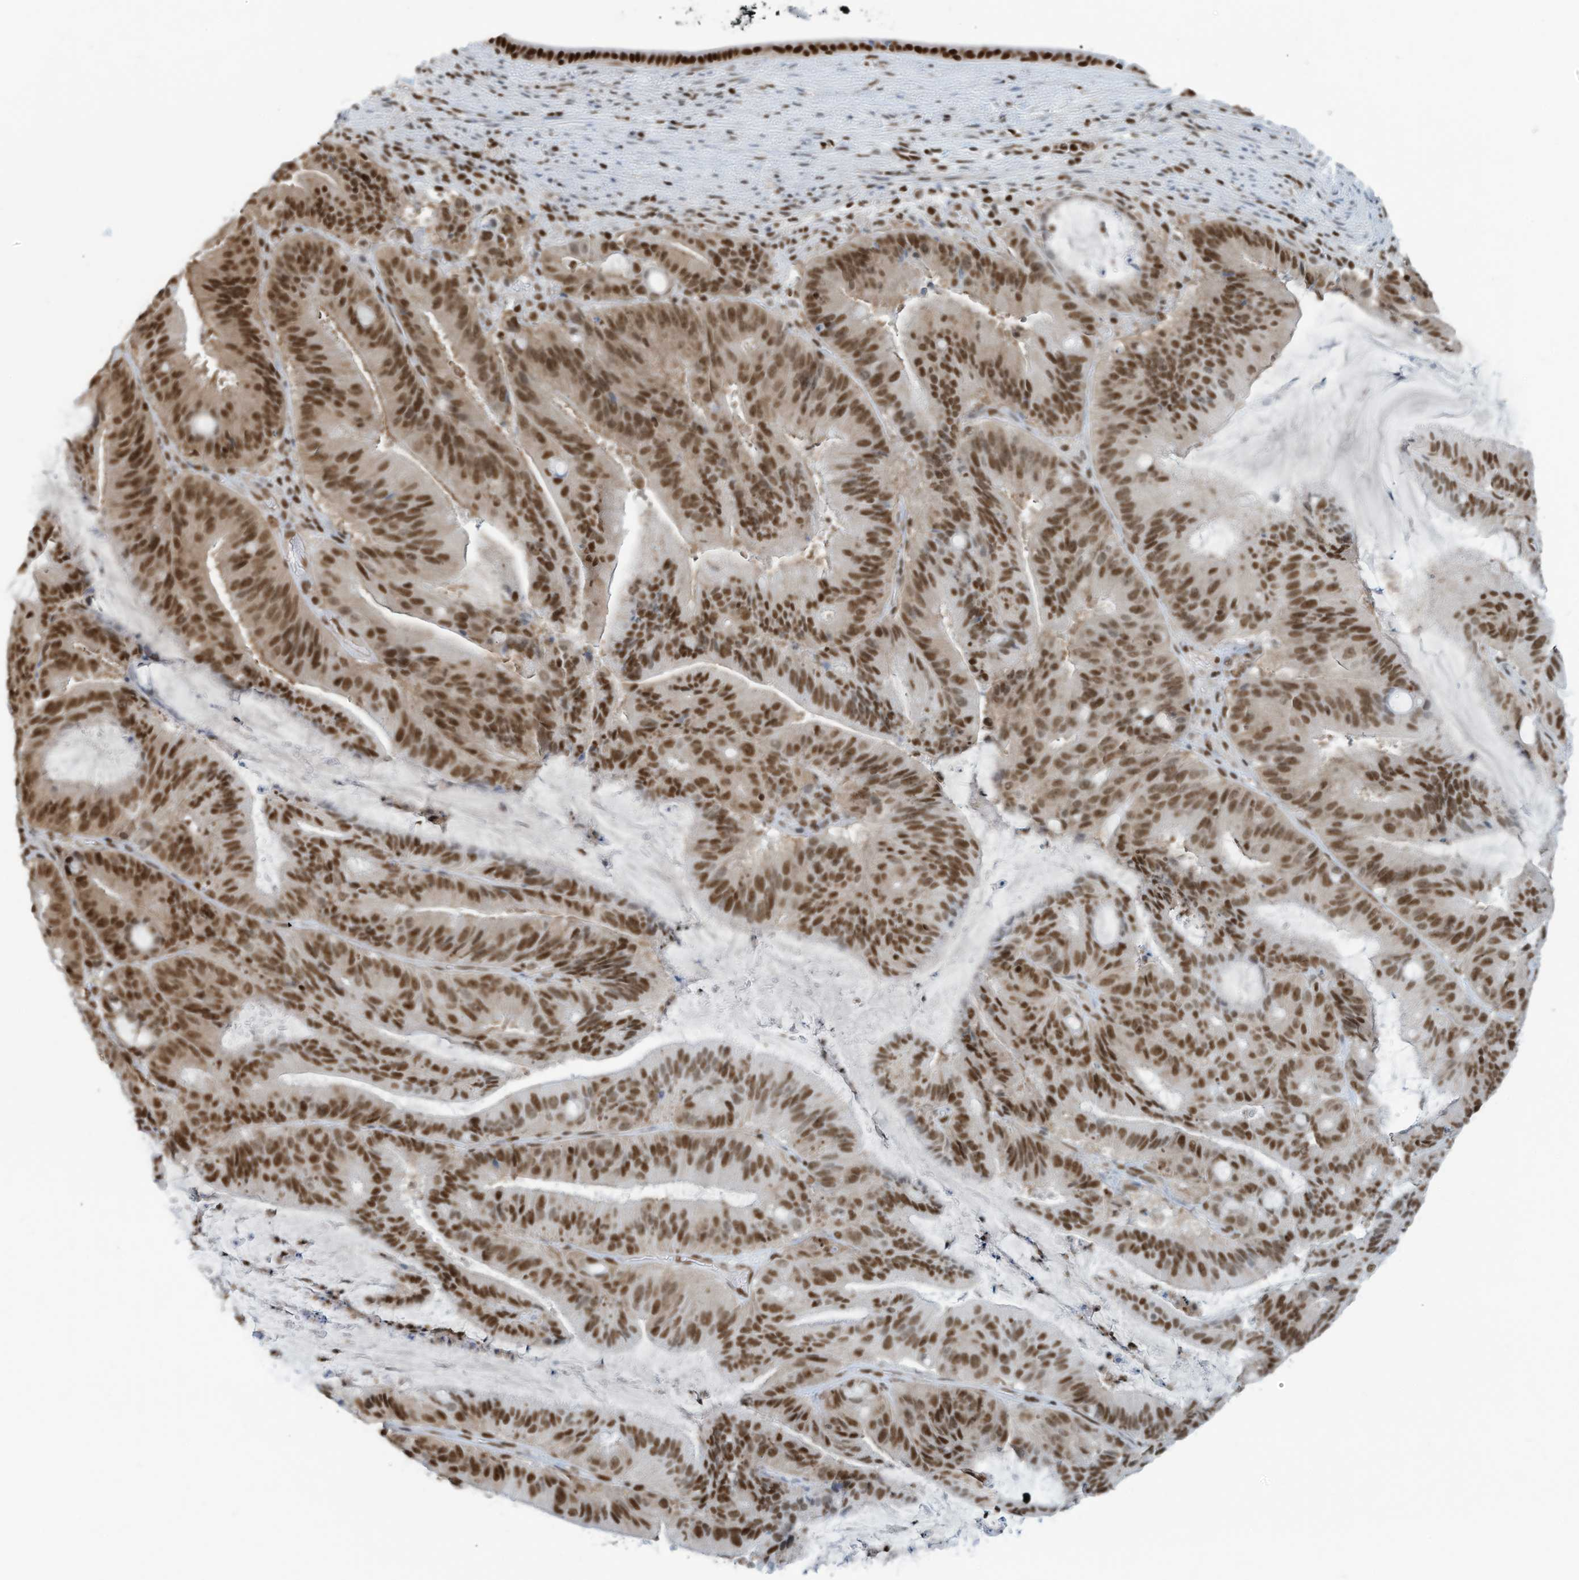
{"staining": {"intensity": "moderate", "quantity": ">75%", "location": "nuclear"}, "tissue": "liver cancer", "cell_type": "Tumor cells", "image_type": "cancer", "snomed": [{"axis": "morphology", "description": "Normal tissue, NOS"}, {"axis": "morphology", "description": "Cholangiocarcinoma"}, {"axis": "topography", "description": "Liver"}, {"axis": "topography", "description": "Peripheral nerve tissue"}], "caption": "This is an image of IHC staining of liver cancer (cholangiocarcinoma), which shows moderate expression in the nuclear of tumor cells.", "gene": "SARNP", "patient": {"sex": "female", "age": 73}}